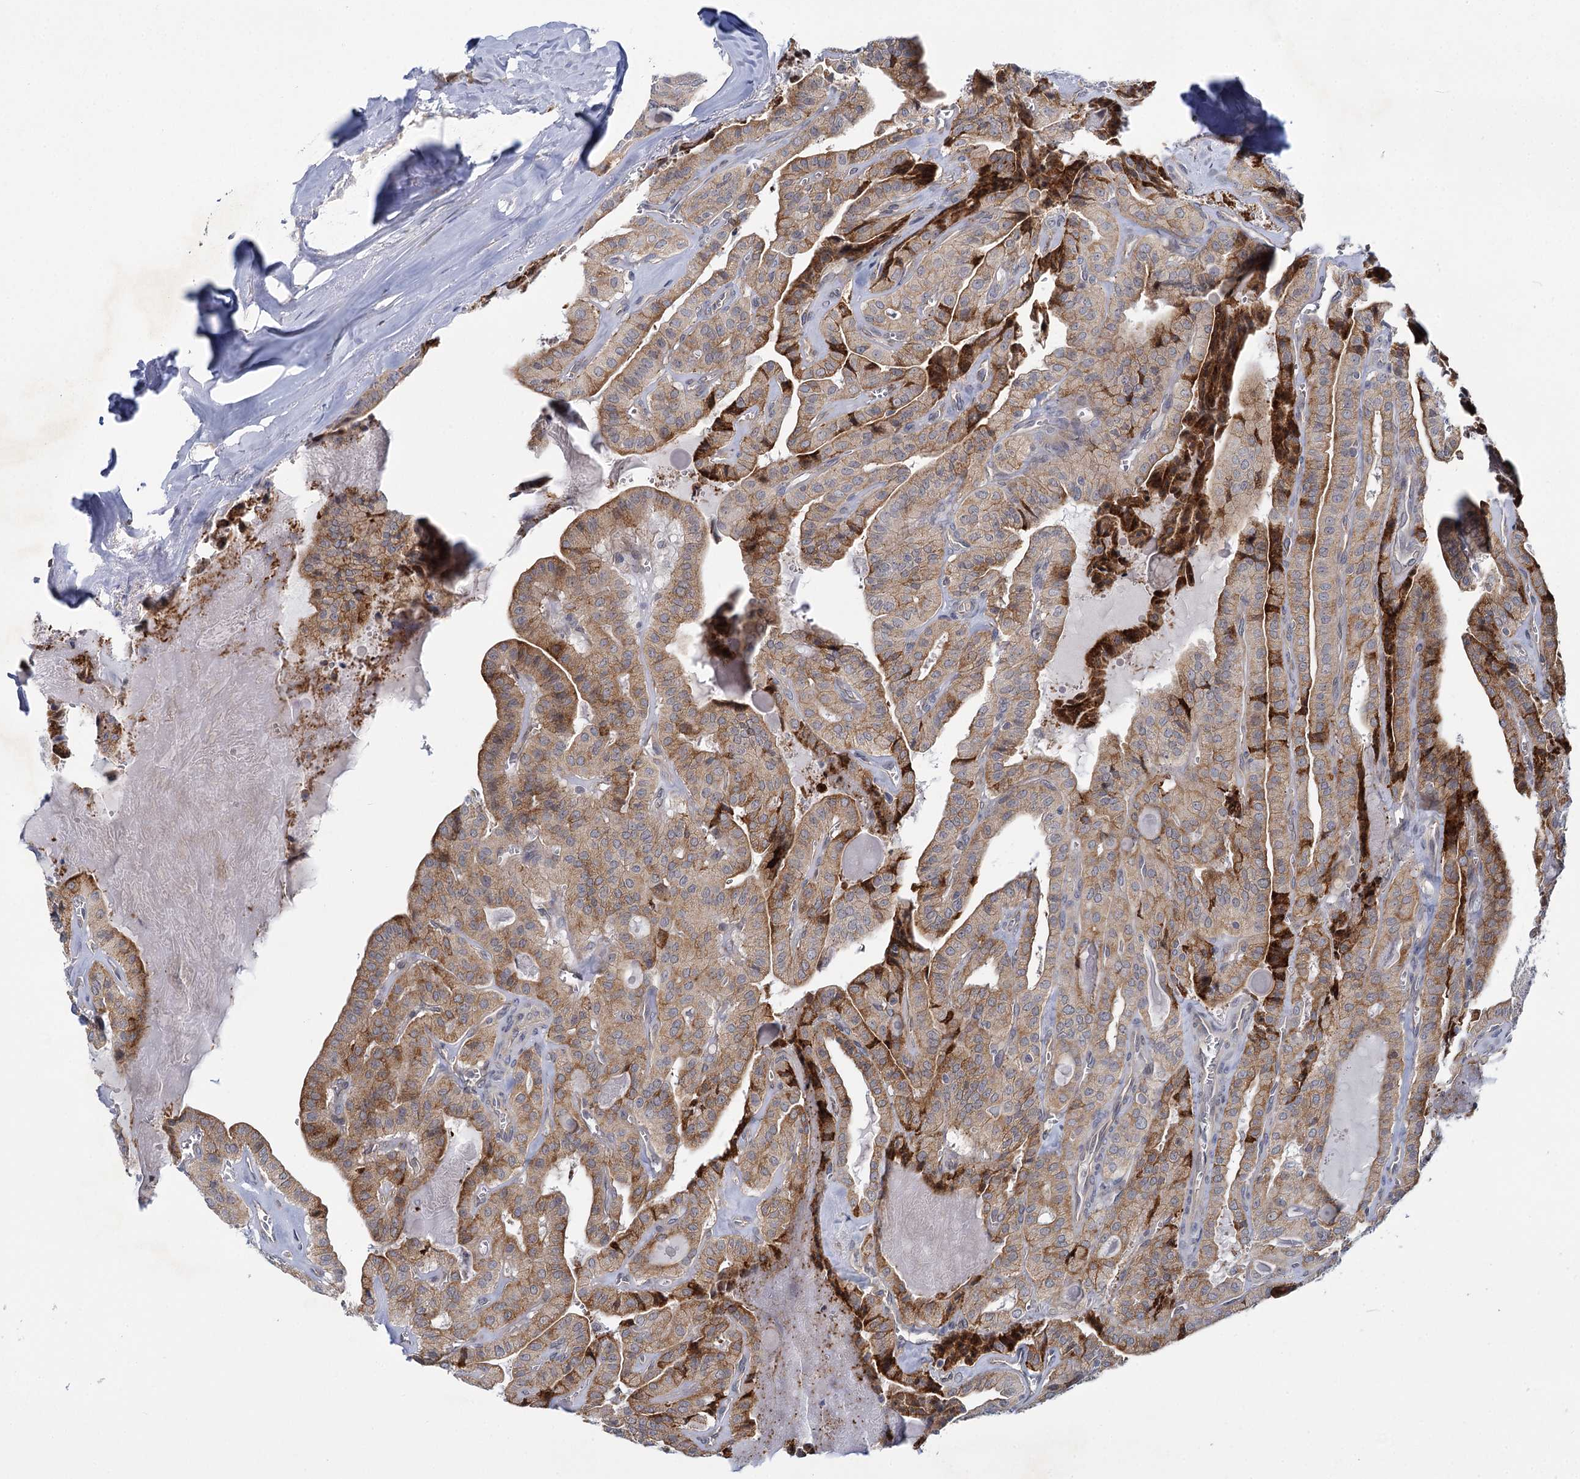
{"staining": {"intensity": "moderate", "quantity": ">75%", "location": "cytoplasmic/membranous"}, "tissue": "thyroid cancer", "cell_type": "Tumor cells", "image_type": "cancer", "snomed": [{"axis": "morphology", "description": "Papillary adenocarcinoma, NOS"}, {"axis": "topography", "description": "Thyroid gland"}], "caption": "A medium amount of moderate cytoplasmic/membranous positivity is identified in about >75% of tumor cells in thyroid papillary adenocarcinoma tissue. (Stains: DAB (3,3'-diaminobenzidine) in brown, nuclei in blue, Microscopy: brightfield microscopy at high magnification).", "gene": "MBLAC2", "patient": {"sex": "male", "age": 52}}